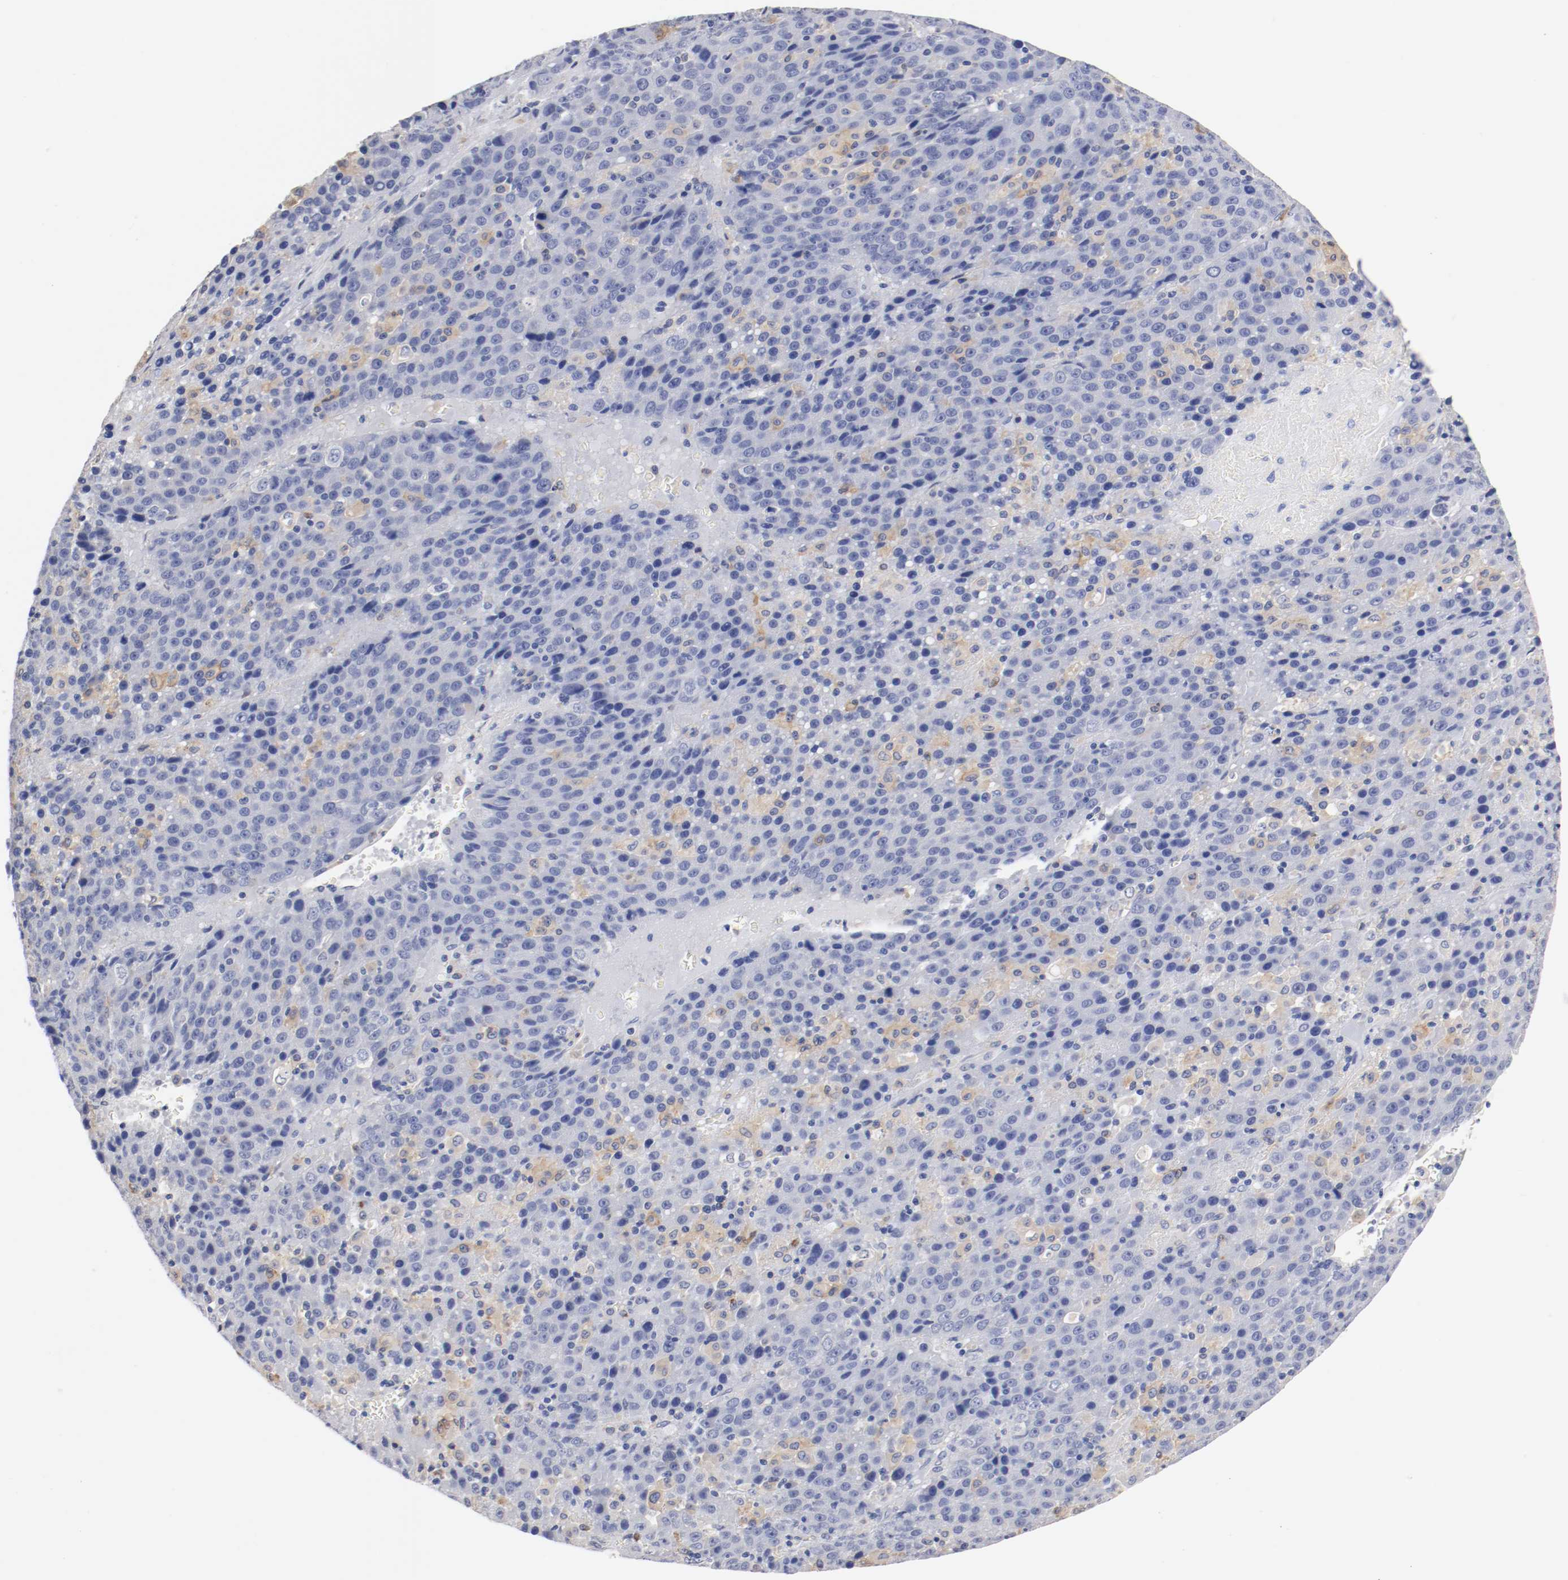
{"staining": {"intensity": "negative", "quantity": "none", "location": "none"}, "tissue": "liver cancer", "cell_type": "Tumor cells", "image_type": "cancer", "snomed": [{"axis": "morphology", "description": "Carcinoma, Hepatocellular, NOS"}, {"axis": "topography", "description": "Liver"}], "caption": "The IHC photomicrograph has no significant expression in tumor cells of liver cancer (hepatocellular carcinoma) tissue. The staining was performed using DAB to visualize the protein expression in brown, while the nuclei were stained in blue with hematoxylin (Magnification: 20x).", "gene": "FGFBP1", "patient": {"sex": "female", "age": 53}}